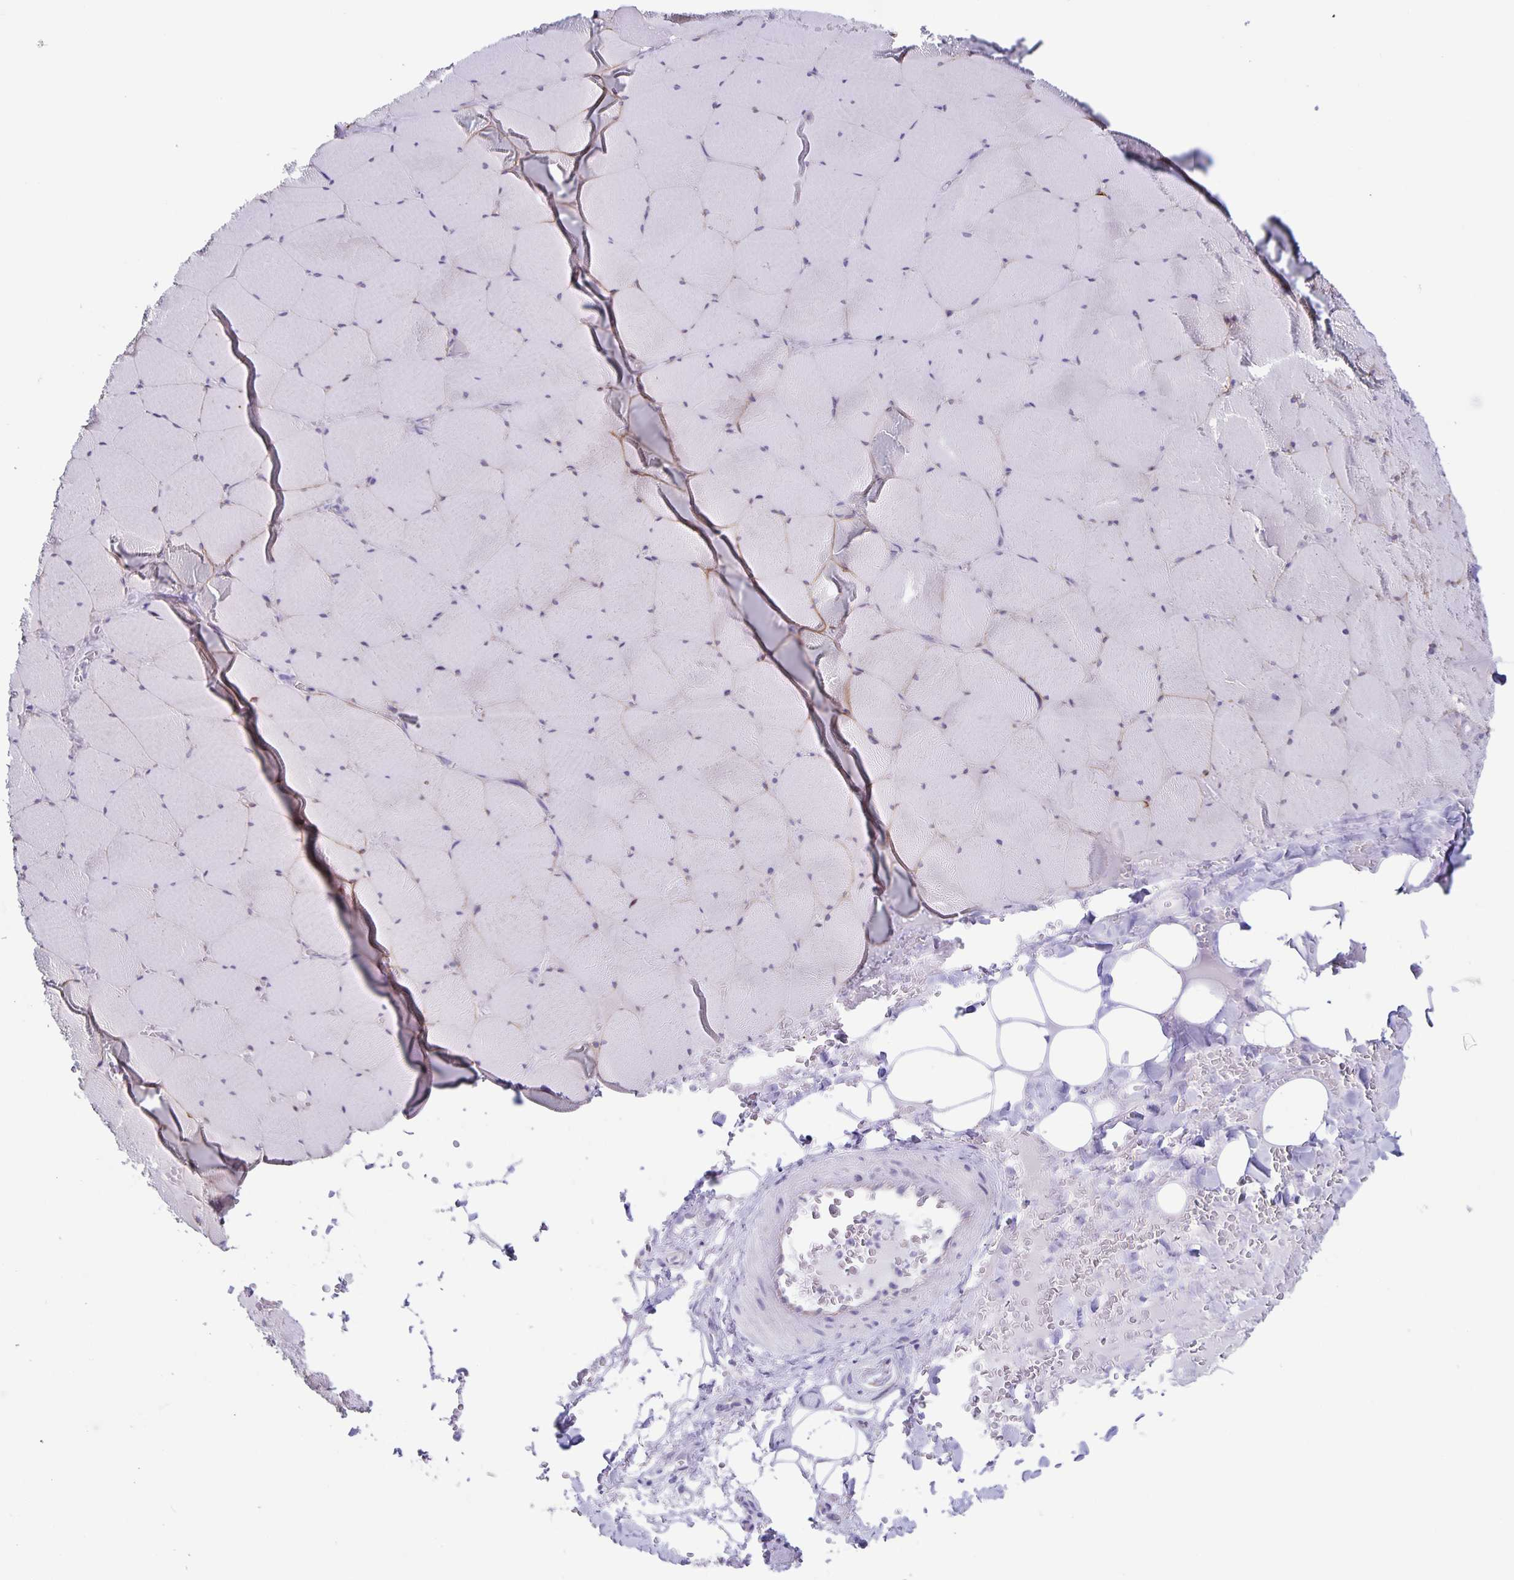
{"staining": {"intensity": "moderate", "quantity": "<25%", "location": "cytoplasmic/membranous"}, "tissue": "skeletal muscle", "cell_type": "Myocytes", "image_type": "normal", "snomed": [{"axis": "morphology", "description": "Normal tissue, NOS"}, {"axis": "topography", "description": "Skeletal muscle"}, {"axis": "topography", "description": "Head-Neck"}], "caption": "A high-resolution micrograph shows immunohistochemistry (IHC) staining of unremarkable skeletal muscle, which shows moderate cytoplasmic/membranous expression in about <25% of myocytes.", "gene": "AQP4", "patient": {"sex": "male", "age": 66}}